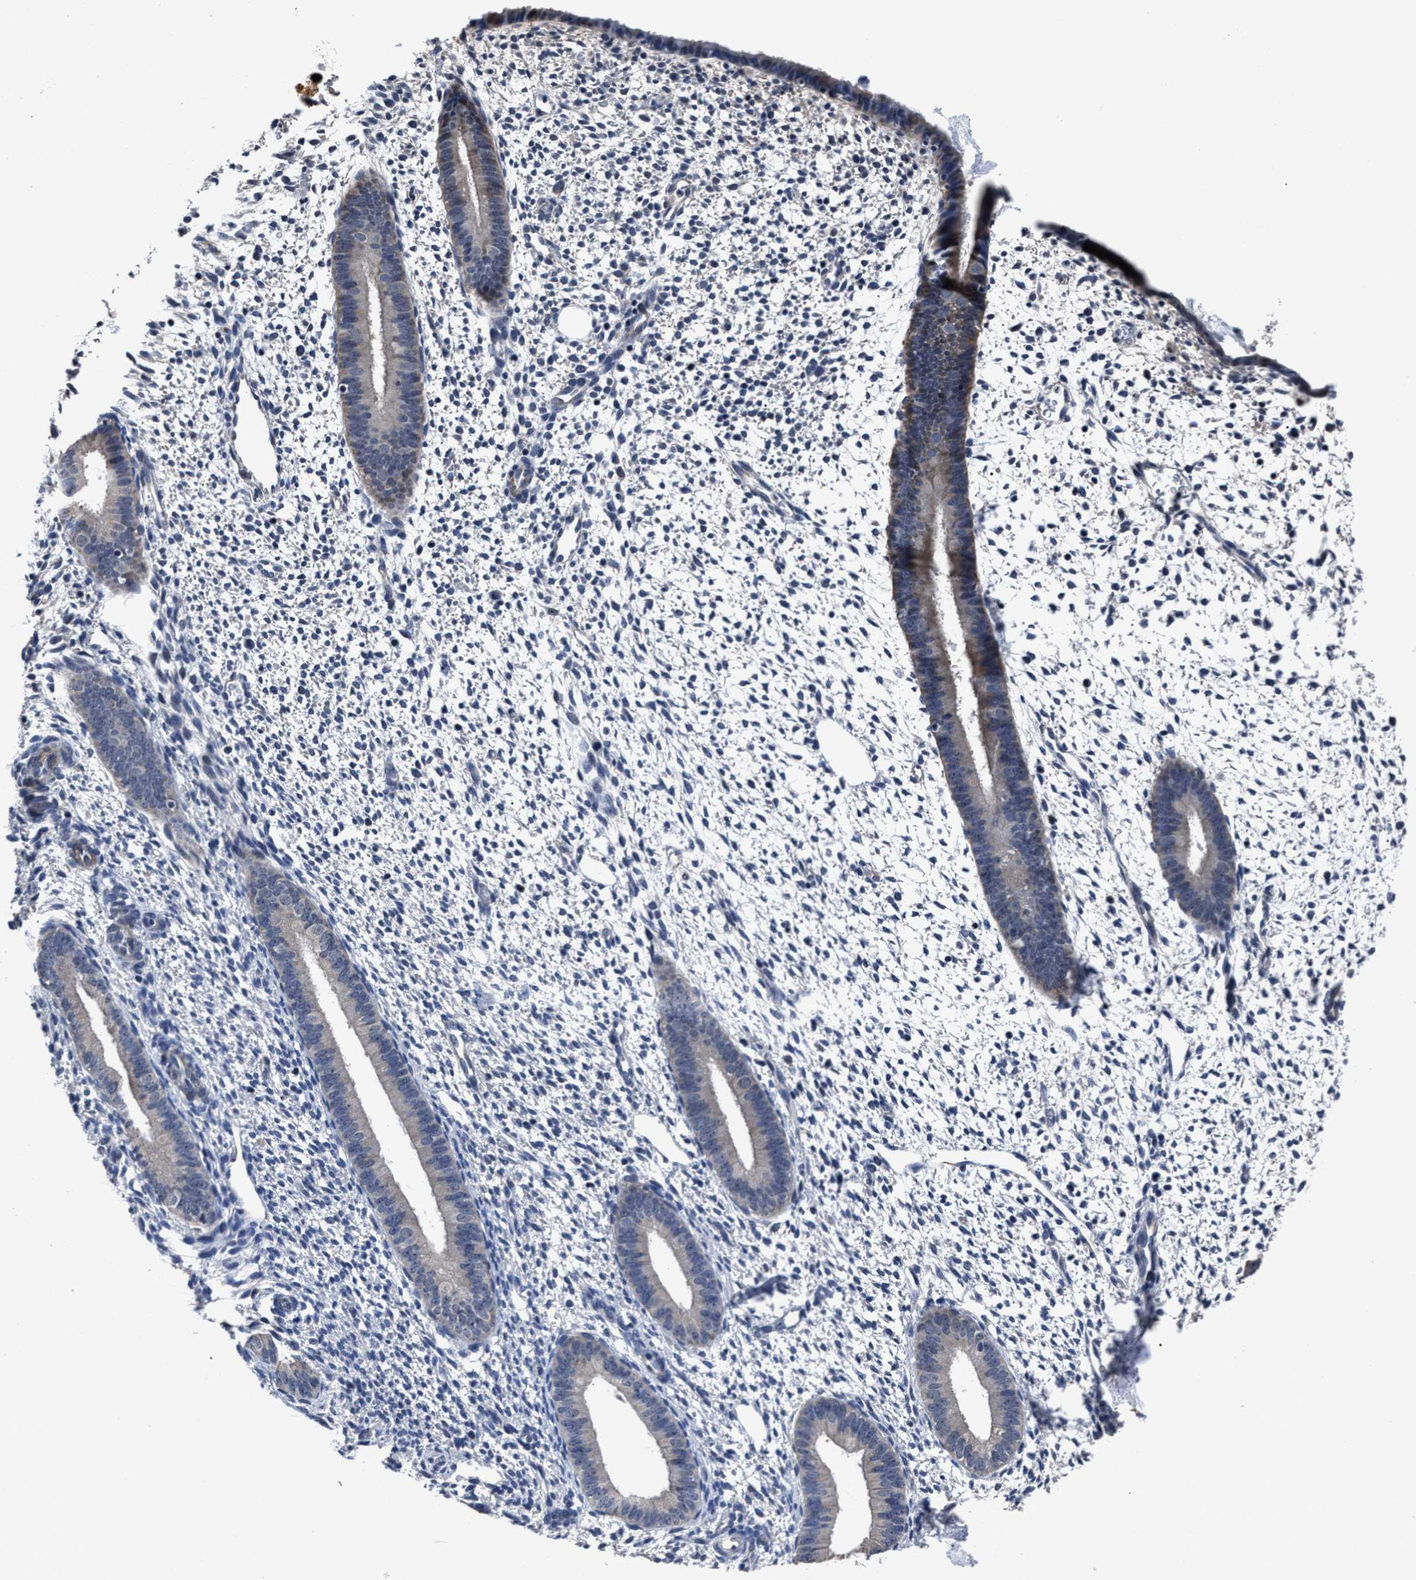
{"staining": {"intensity": "negative", "quantity": "none", "location": "none"}, "tissue": "endometrium", "cell_type": "Cells in endometrial stroma", "image_type": "normal", "snomed": [{"axis": "morphology", "description": "Normal tissue, NOS"}, {"axis": "topography", "description": "Endometrium"}], "caption": "Endometrium stained for a protein using IHC shows no positivity cells in endometrial stroma.", "gene": "RSBN1L", "patient": {"sex": "female", "age": 46}}